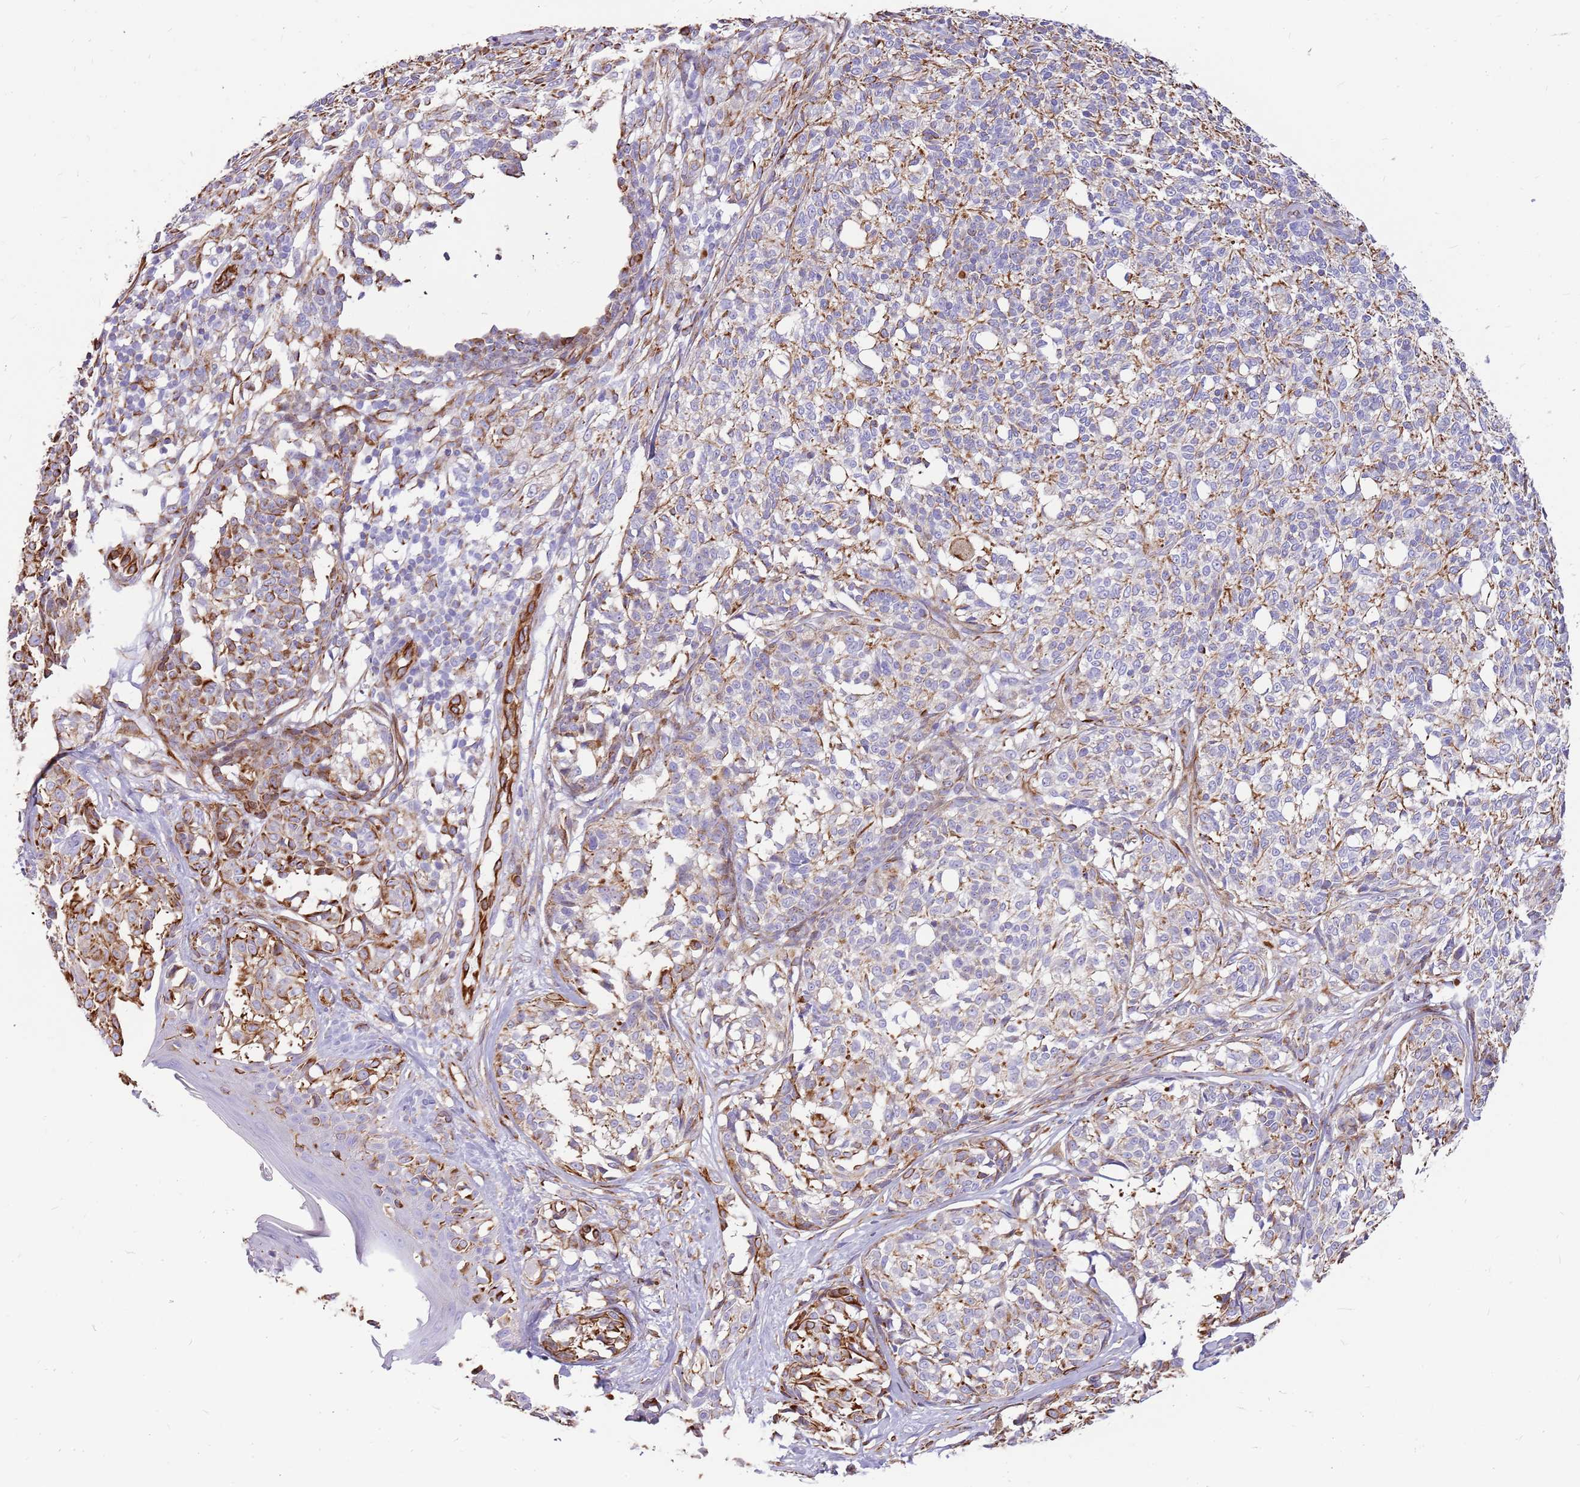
{"staining": {"intensity": "moderate", "quantity": "25%-75%", "location": "cytoplasmic/membranous"}, "tissue": "melanoma", "cell_type": "Tumor cells", "image_type": "cancer", "snomed": [{"axis": "morphology", "description": "Malignant melanoma, NOS"}, {"axis": "topography", "description": "Skin of upper extremity"}], "caption": "Immunohistochemistry image of neoplastic tissue: human melanoma stained using immunohistochemistry exhibits medium levels of moderate protein expression localized specifically in the cytoplasmic/membranous of tumor cells, appearing as a cytoplasmic/membranous brown color.", "gene": "ZDHHC1", "patient": {"sex": "male", "age": 40}}